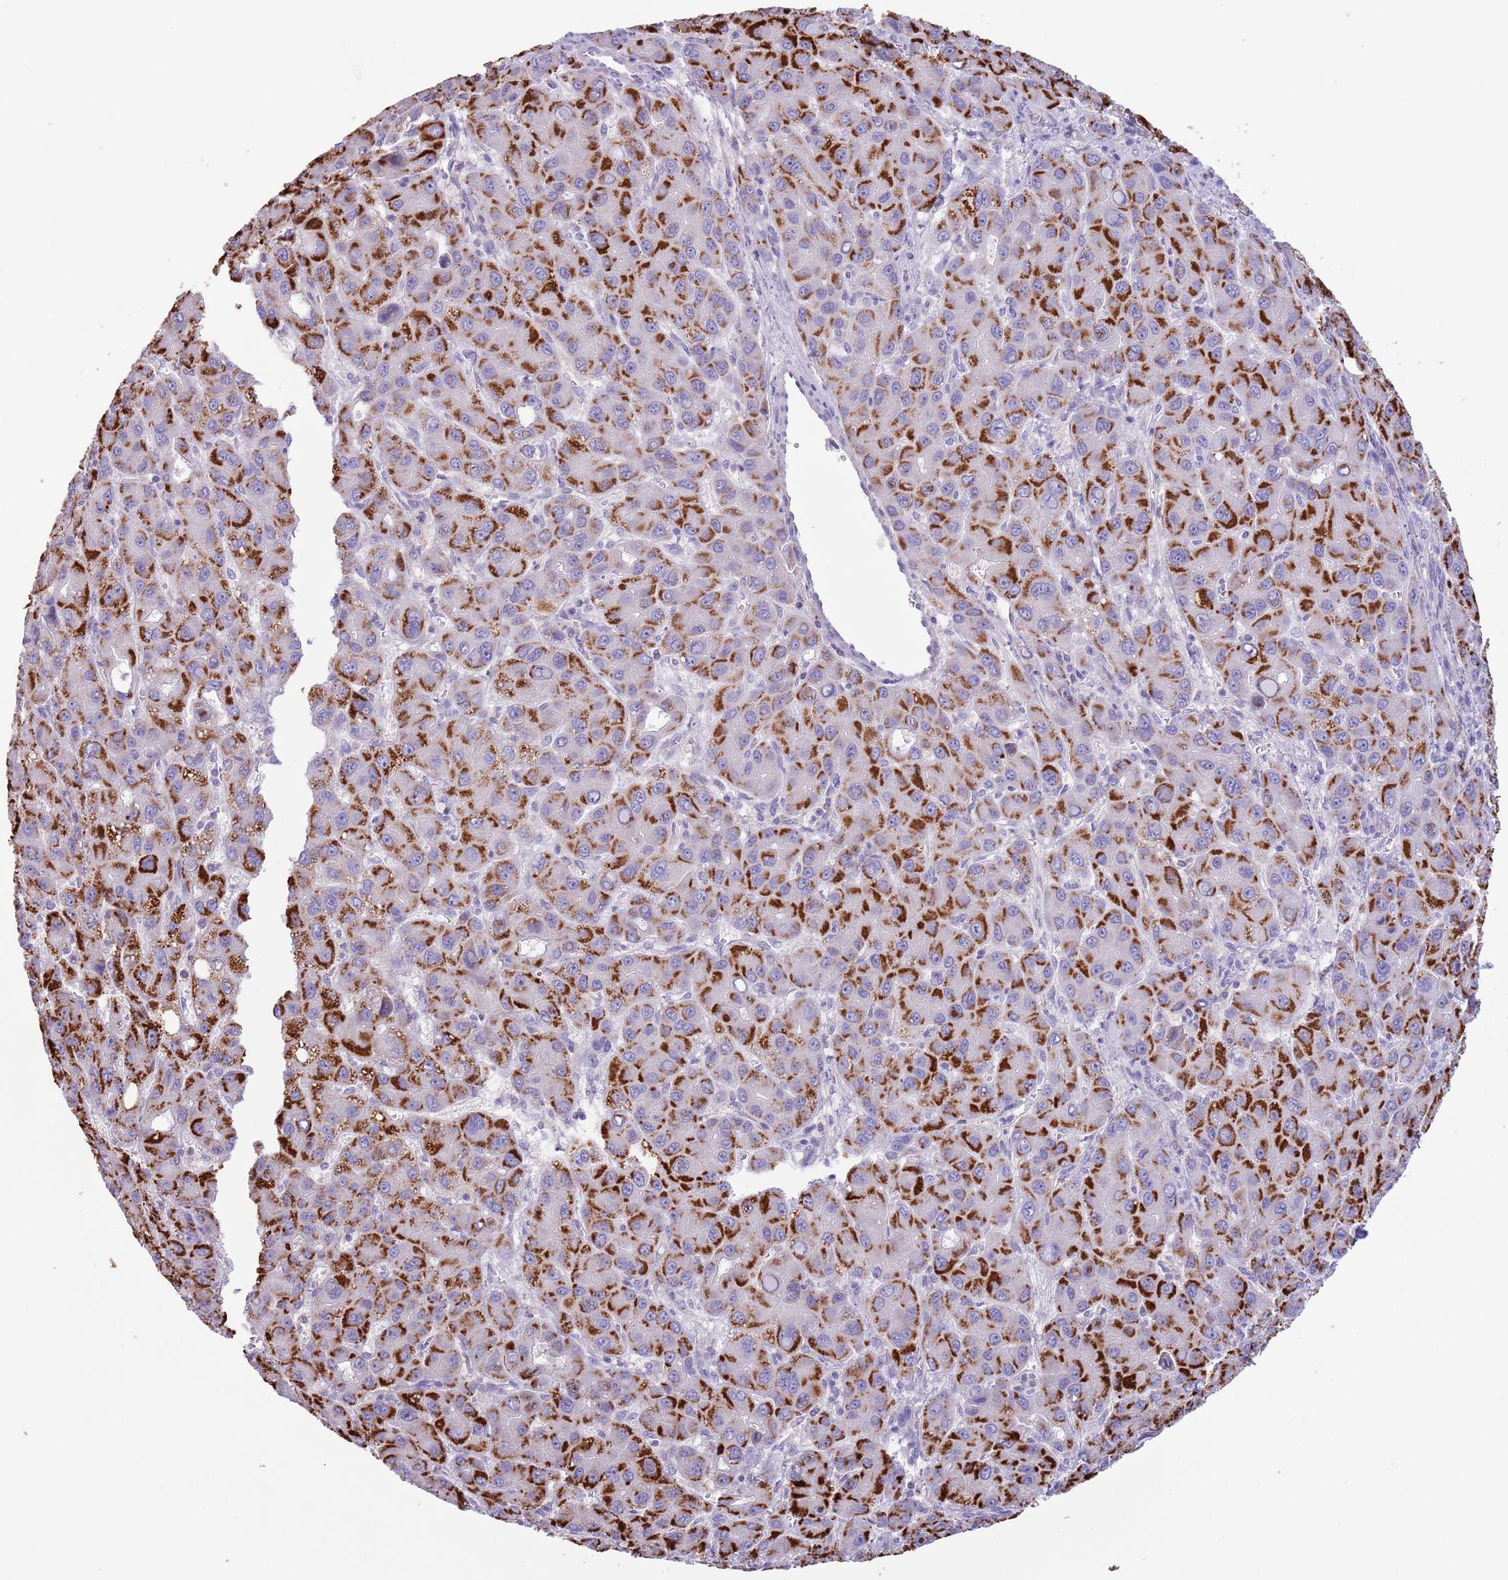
{"staining": {"intensity": "strong", "quantity": ">75%", "location": "cytoplasmic/membranous"}, "tissue": "liver cancer", "cell_type": "Tumor cells", "image_type": "cancer", "snomed": [{"axis": "morphology", "description": "Carcinoma, Hepatocellular, NOS"}, {"axis": "topography", "description": "Liver"}], "caption": "Strong cytoplasmic/membranous positivity for a protein is present in approximately >75% of tumor cells of hepatocellular carcinoma (liver) using immunohistochemistry (IHC).", "gene": "ZNF697", "patient": {"sex": "male", "age": 55}}